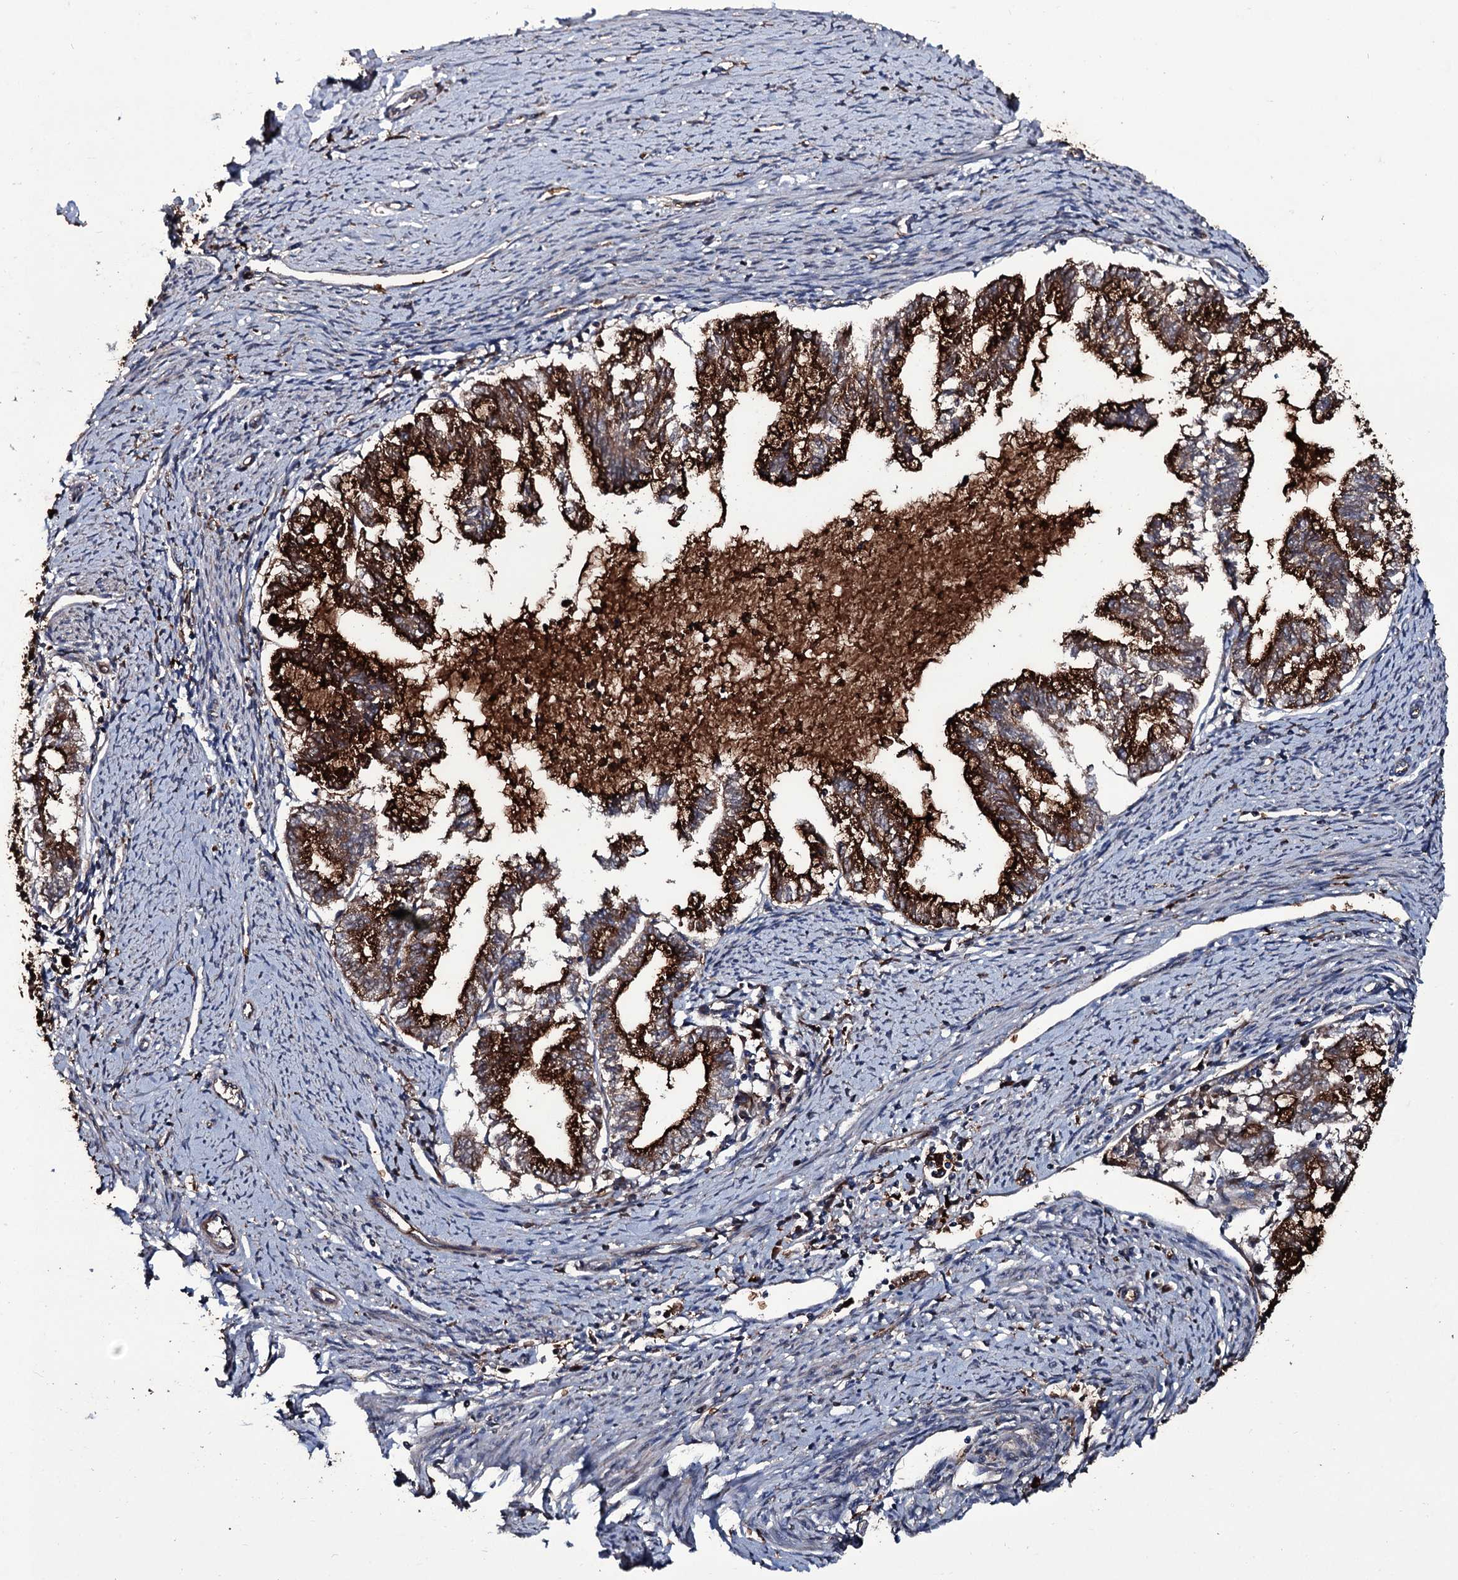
{"staining": {"intensity": "strong", "quantity": ">75%", "location": "cytoplasmic/membranous"}, "tissue": "endometrial cancer", "cell_type": "Tumor cells", "image_type": "cancer", "snomed": [{"axis": "morphology", "description": "Adenocarcinoma, NOS"}, {"axis": "topography", "description": "Endometrium"}], "caption": "High-power microscopy captured an immunohistochemistry image of endometrial cancer (adenocarcinoma), revealing strong cytoplasmic/membranous positivity in about >75% of tumor cells.", "gene": "ZSWIM8", "patient": {"sex": "female", "age": 79}}